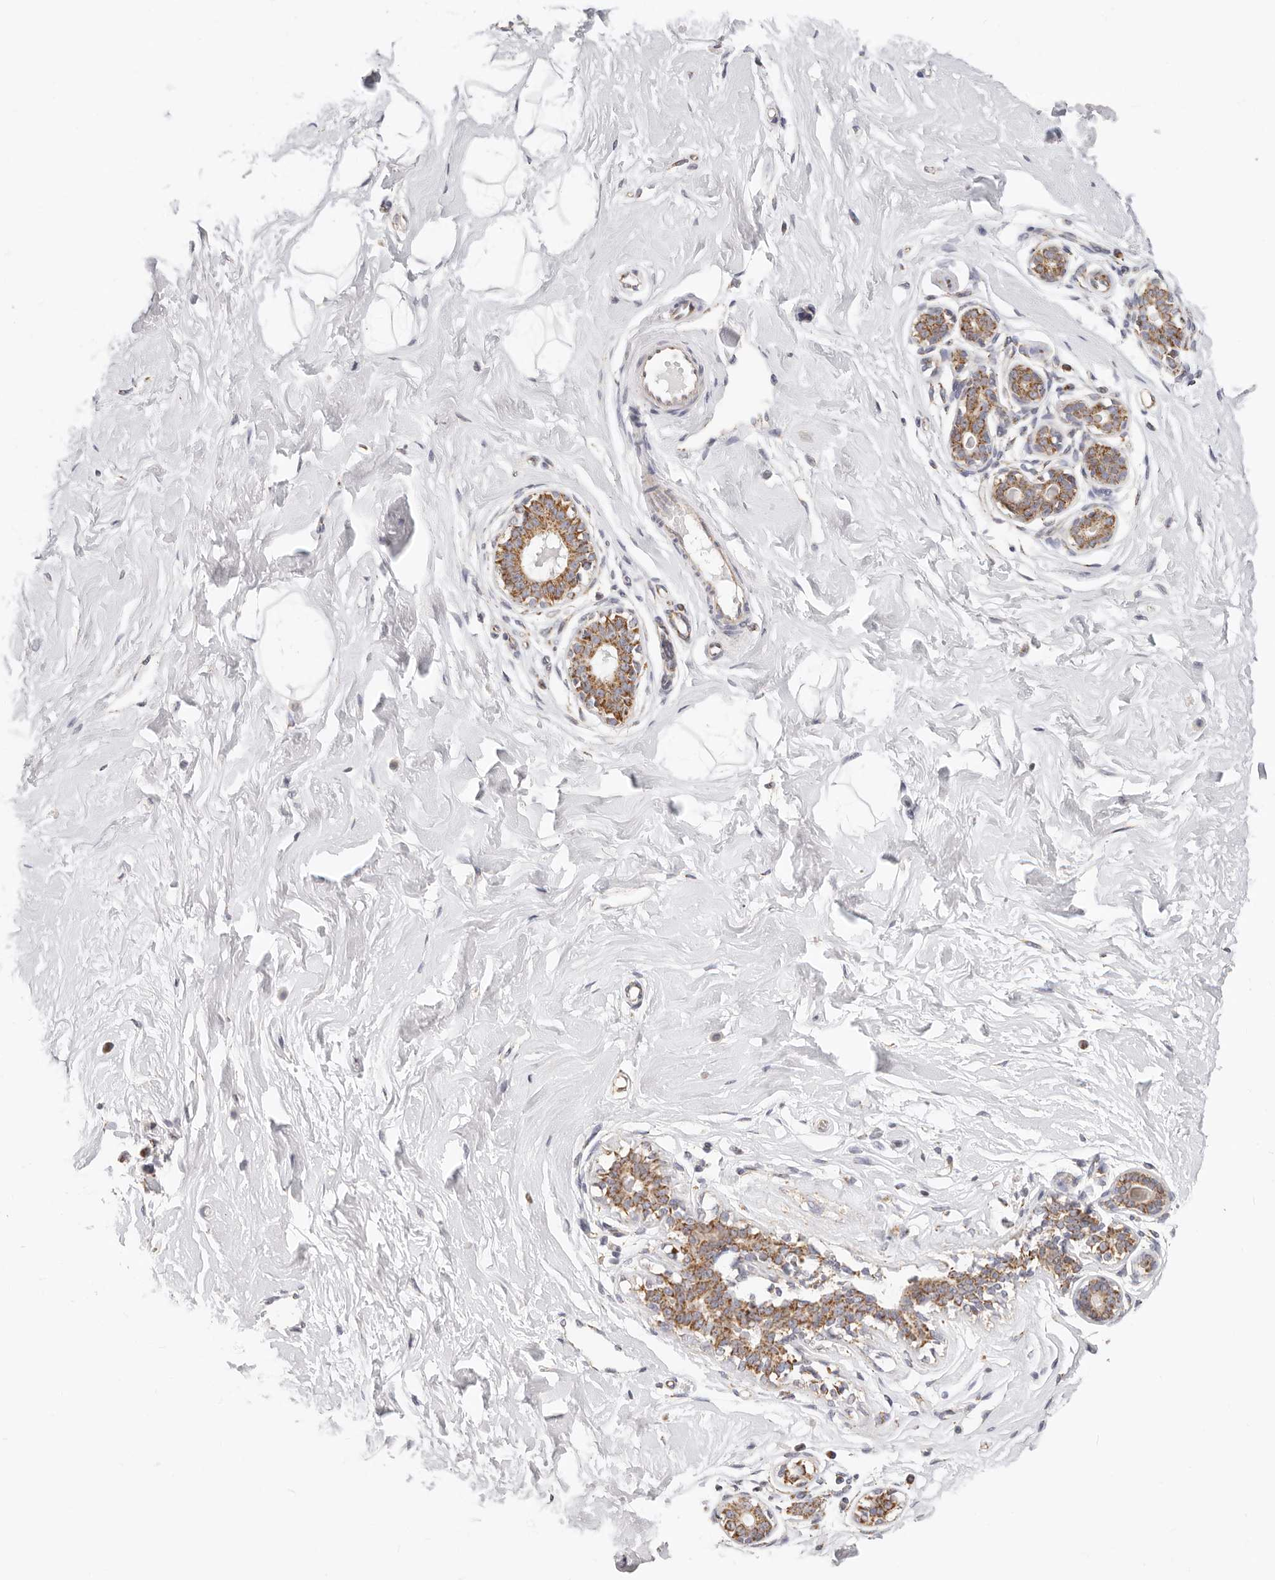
{"staining": {"intensity": "negative", "quantity": "none", "location": "none"}, "tissue": "breast", "cell_type": "Adipocytes", "image_type": "normal", "snomed": [{"axis": "morphology", "description": "Normal tissue, NOS"}, {"axis": "morphology", "description": "Adenoma, NOS"}, {"axis": "topography", "description": "Breast"}], "caption": "Immunohistochemical staining of unremarkable breast shows no significant staining in adipocytes. (DAB (3,3'-diaminobenzidine) immunohistochemistry visualized using brightfield microscopy, high magnification).", "gene": "AFDN", "patient": {"sex": "female", "age": 23}}